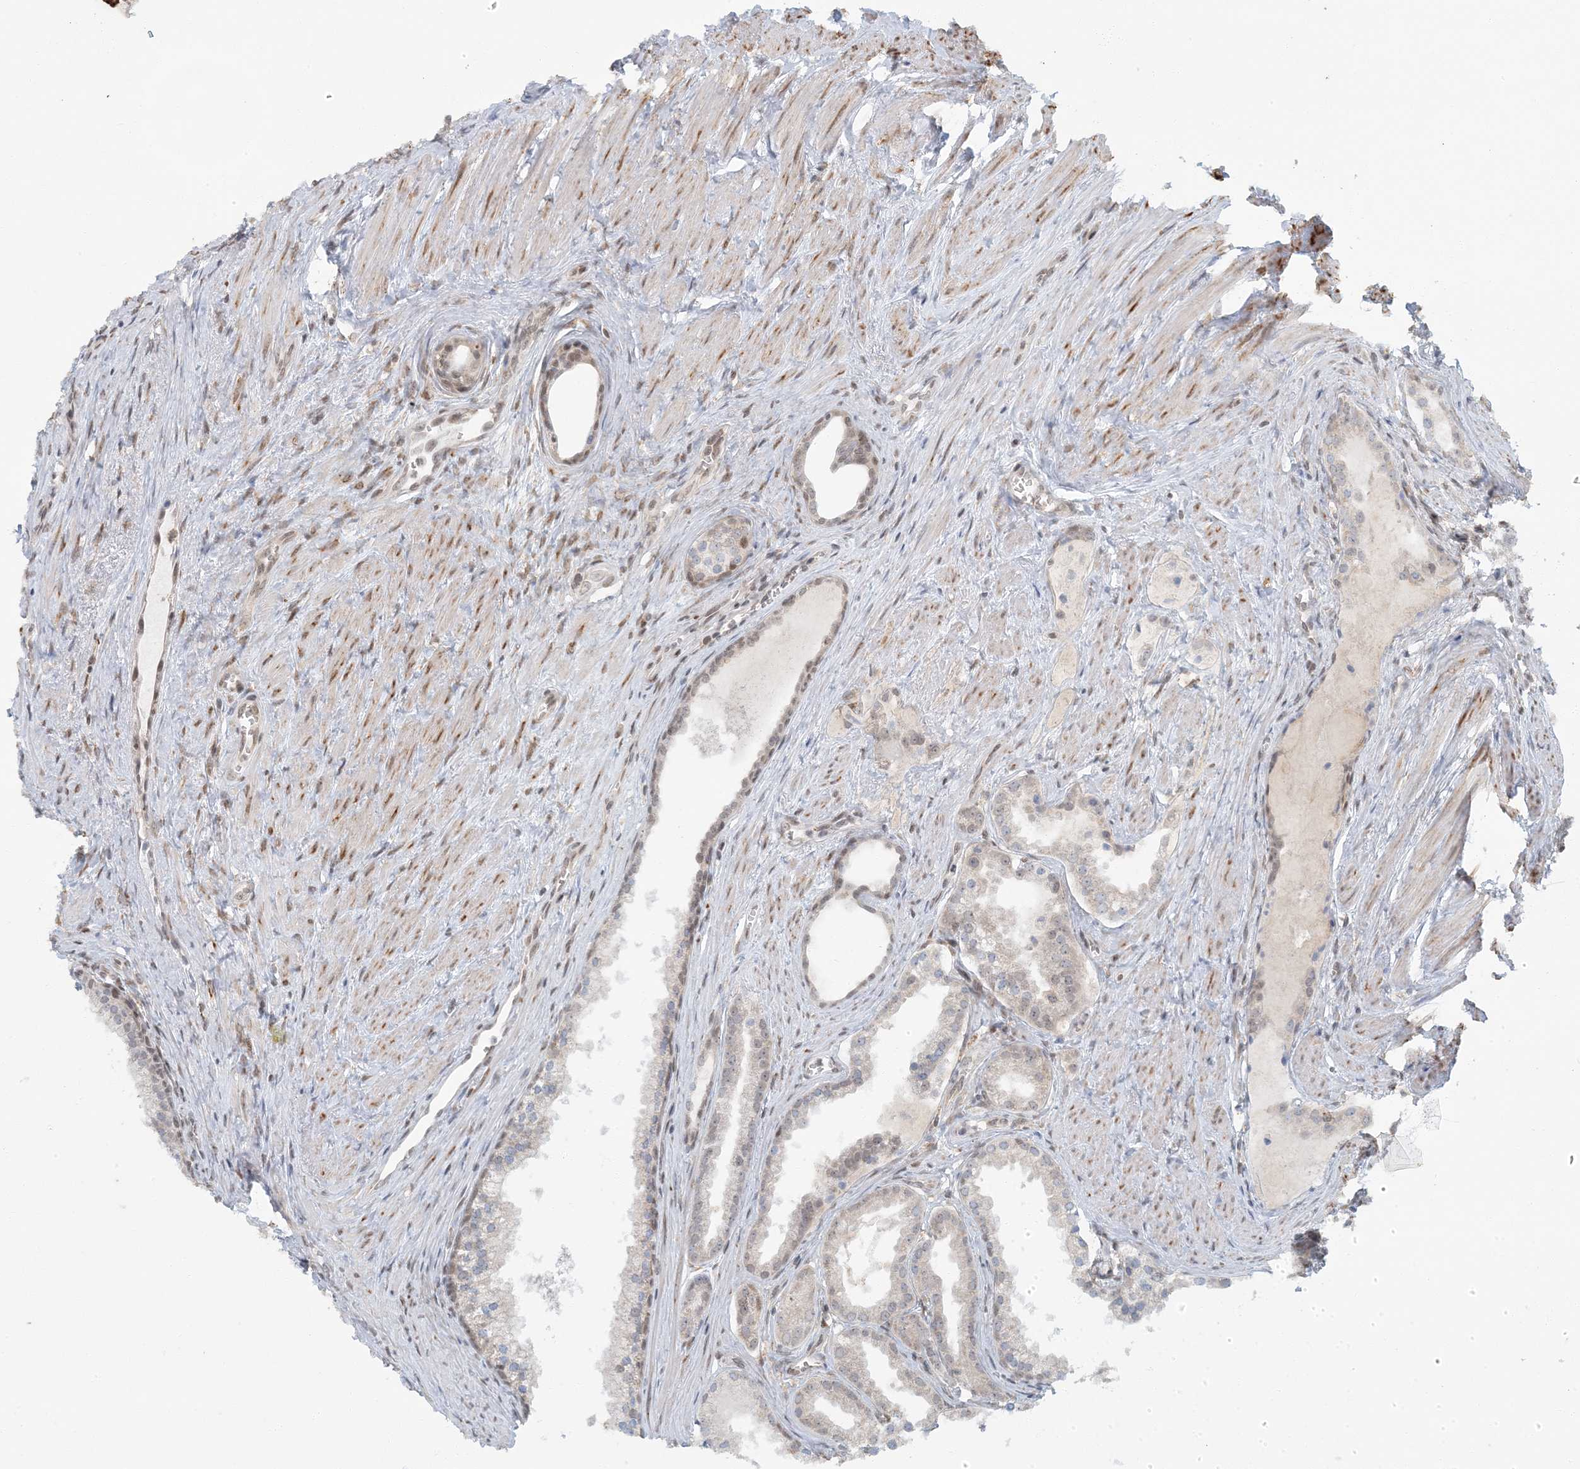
{"staining": {"intensity": "weak", "quantity": "<25%", "location": "nuclear"}, "tissue": "prostate cancer", "cell_type": "Tumor cells", "image_type": "cancer", "snomed": [{"axis": "morphology", "description": "Adenocarcinoma, High grade"}, {"axis": "topography", "description": "Prostate"}], "caption": "An IHC histopathology image of prostate cancer is shown. There is no staining in tumor cells of prostate cancer.", "gene": "AK9", "patient": {"sex": "male", "age": 68}}